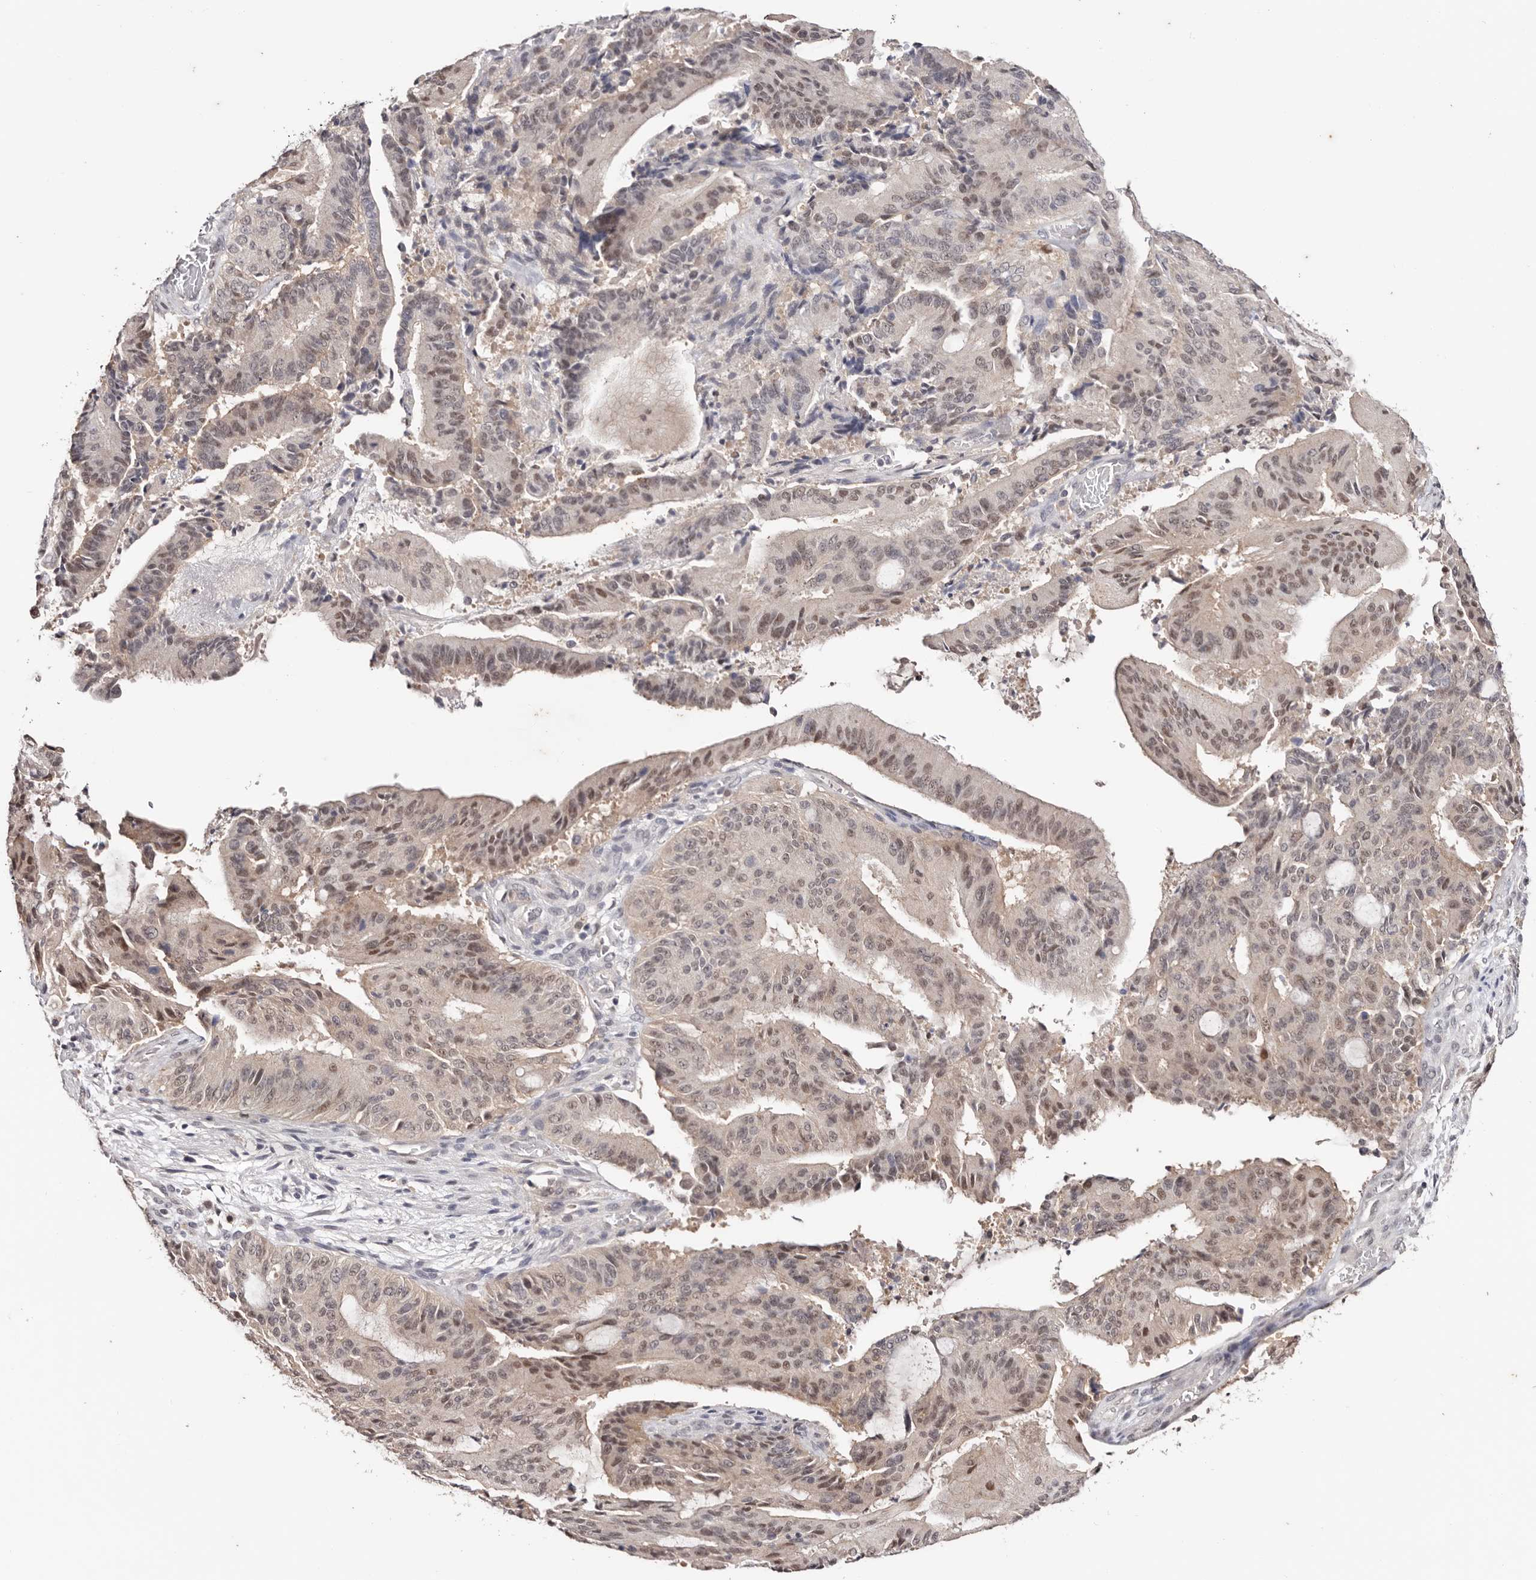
{"staining": {"intensity": "moderate", "quantity": ">75%", "location": "nuclear"}, "tissue": "liver cancer", "cell_type": "Tumor cells", "image_type": "cancer", "snomed": [{"axis": "morphology", "description": "Normal tissue, NOS"}, {"axis": "morphology", "description": "Cholangiocarcinoma"}, {"axis": "topography", "description": "Liver"}, {"axis": "topography", "description": "Peripheral nerve tissue"}], "caption": "Immunohistochemical staining of liver cancer (cholangiocarcinoma) demonstrates medium levels of moderate nuclear staining in approximately >75% of tumor cells. (Stains: DAB (3,3'-diaminobenzidine) in brown, nuclei in blue, Microscopy: brightfield microscopy at high magnification).", "gene": "TYW3", "patient": {"sex": "female", "age": 73}}